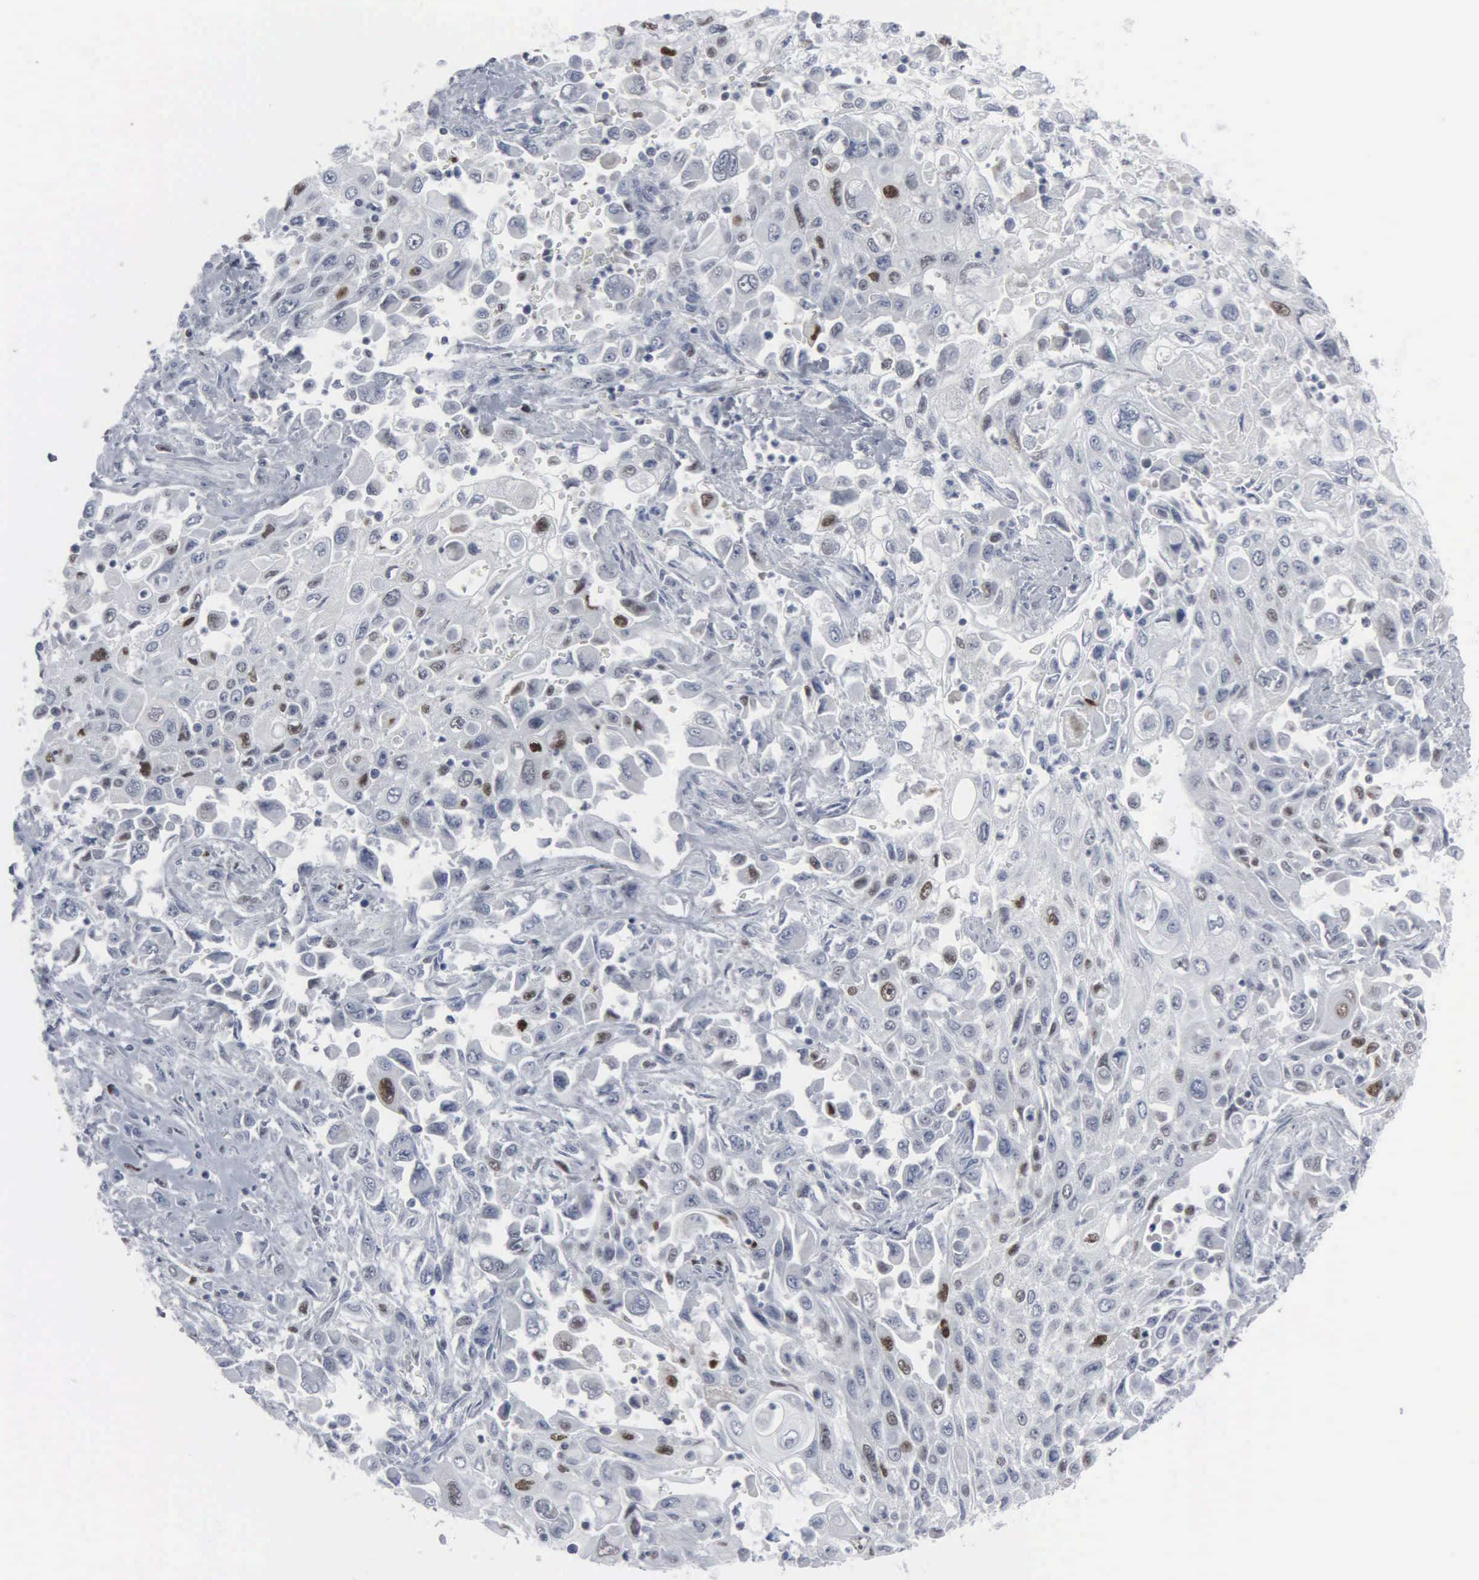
{"staining": {"intensity": "moderate", "quantity": "<25%", "location": "nuclear"}, "tissue": "pancreatic cancer", "cell_type": "Tumor cells", "image_type": "cancer", "snomed": [{"axis": "morphology", "description": "Adenocarcinoma, NOS"}, {"axis": "topography", "description": "Pancreas"}], "caption": "There is low levels of moderate nuclear staining in tumor cells of adenocarcinoma (pancreatic), as demonstrated by immunohistochemical staining (brown color).", "gene": "CCND3", "patient": {"sex": "male", "age": 70}}